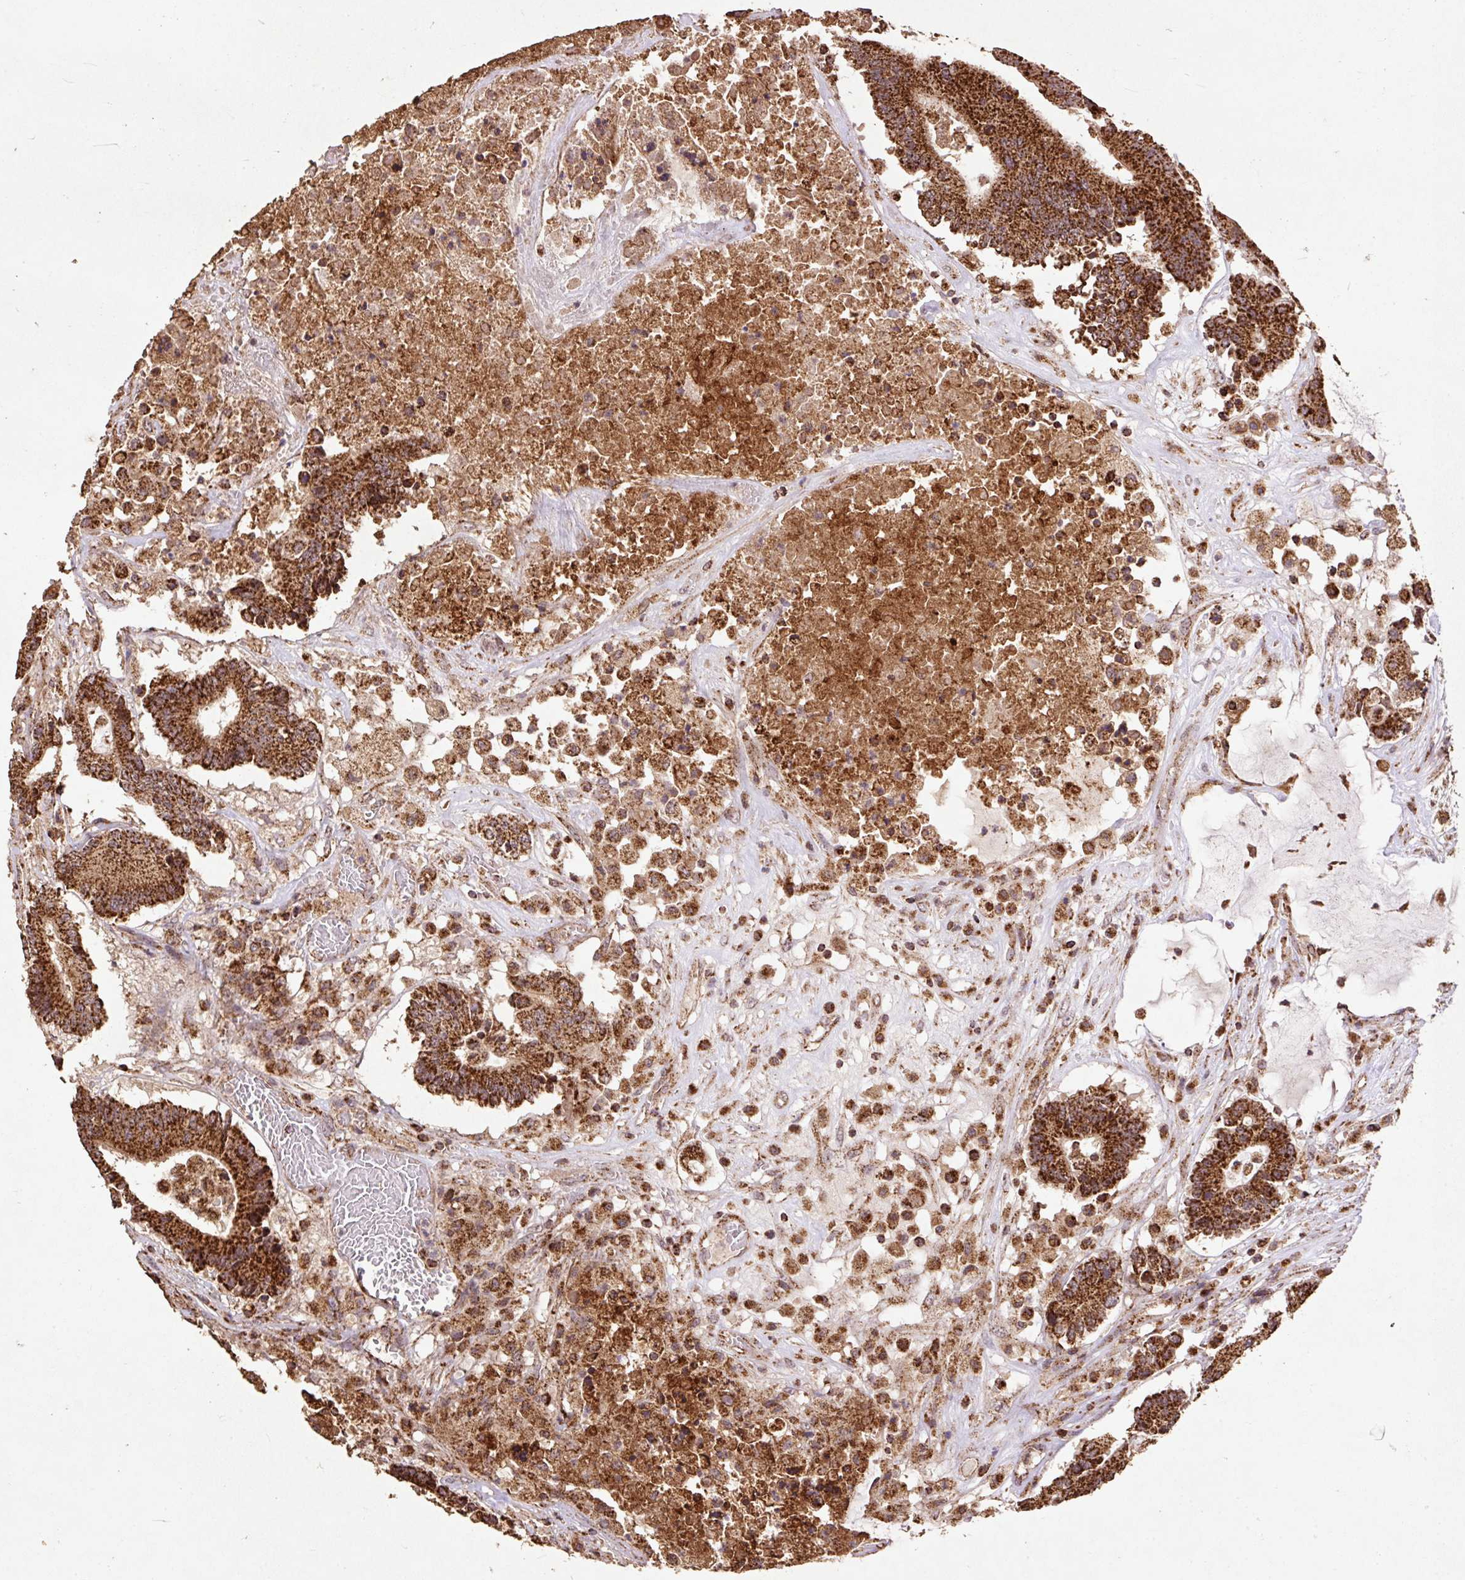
{"staining": {"intensity": "strong", "quantity": ">75%", "location": "cytoplasmic/membranous"}, "tissue": "colorectal cancer", "cell_type": "Tumor cells", "image_type": "cancer", "snomed": [{"axis": "morphology", "description": "Adenocarcinoma, NOS"}, {"axis": "topography", "description": "Colon"}], "caption": "A photomicrograph showing strong cytoplasmic/membranous expression in about >75% of tumor cells in colorectal cancer (adenocarcinoma), as visualized by brown immunohistochemical staining.", "gene": "ATP5F1A", "patient": {"sex": "female", "age": 84}}